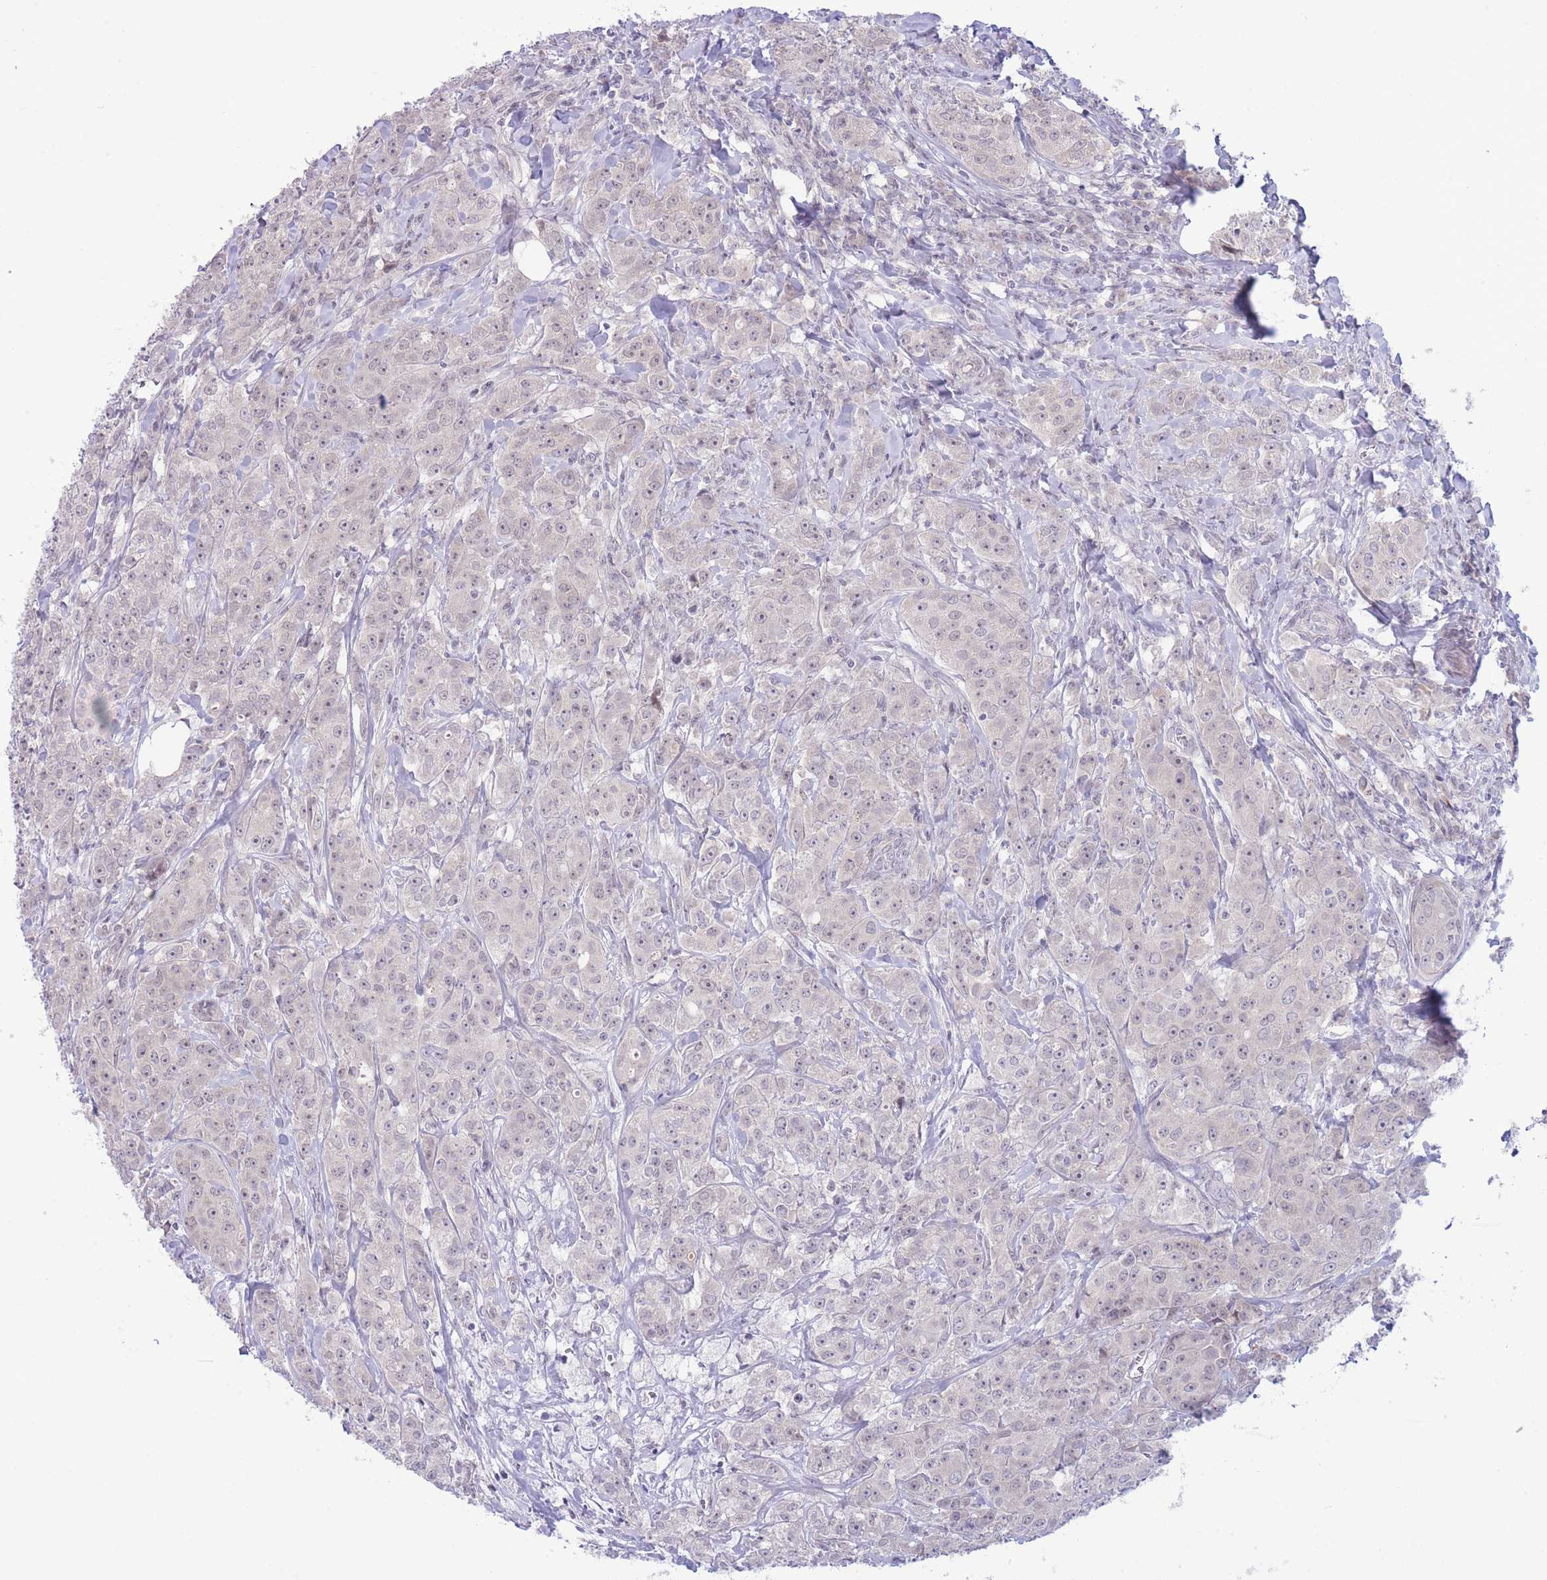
{"staining": {"intensity": "weak", "quantity": ">75%", "location": "nuclear"}, "tissue": "breast cancer", "cell_type": "Tumor cells", "image_type": "cancer", "snomed": [{"axis": "morphology", "description": "Duct carcinoma"}, {"axis": "topography", "description": "Breast"}], "caption": "A high-resolution photomicrograph shows IHC staining of intraductal carcinoma (breast), which reveals weak nuclear expression in about >75% of tumor cells.", "gene": "FBXO46", "patient": {"sex": "female", "age": 43}}